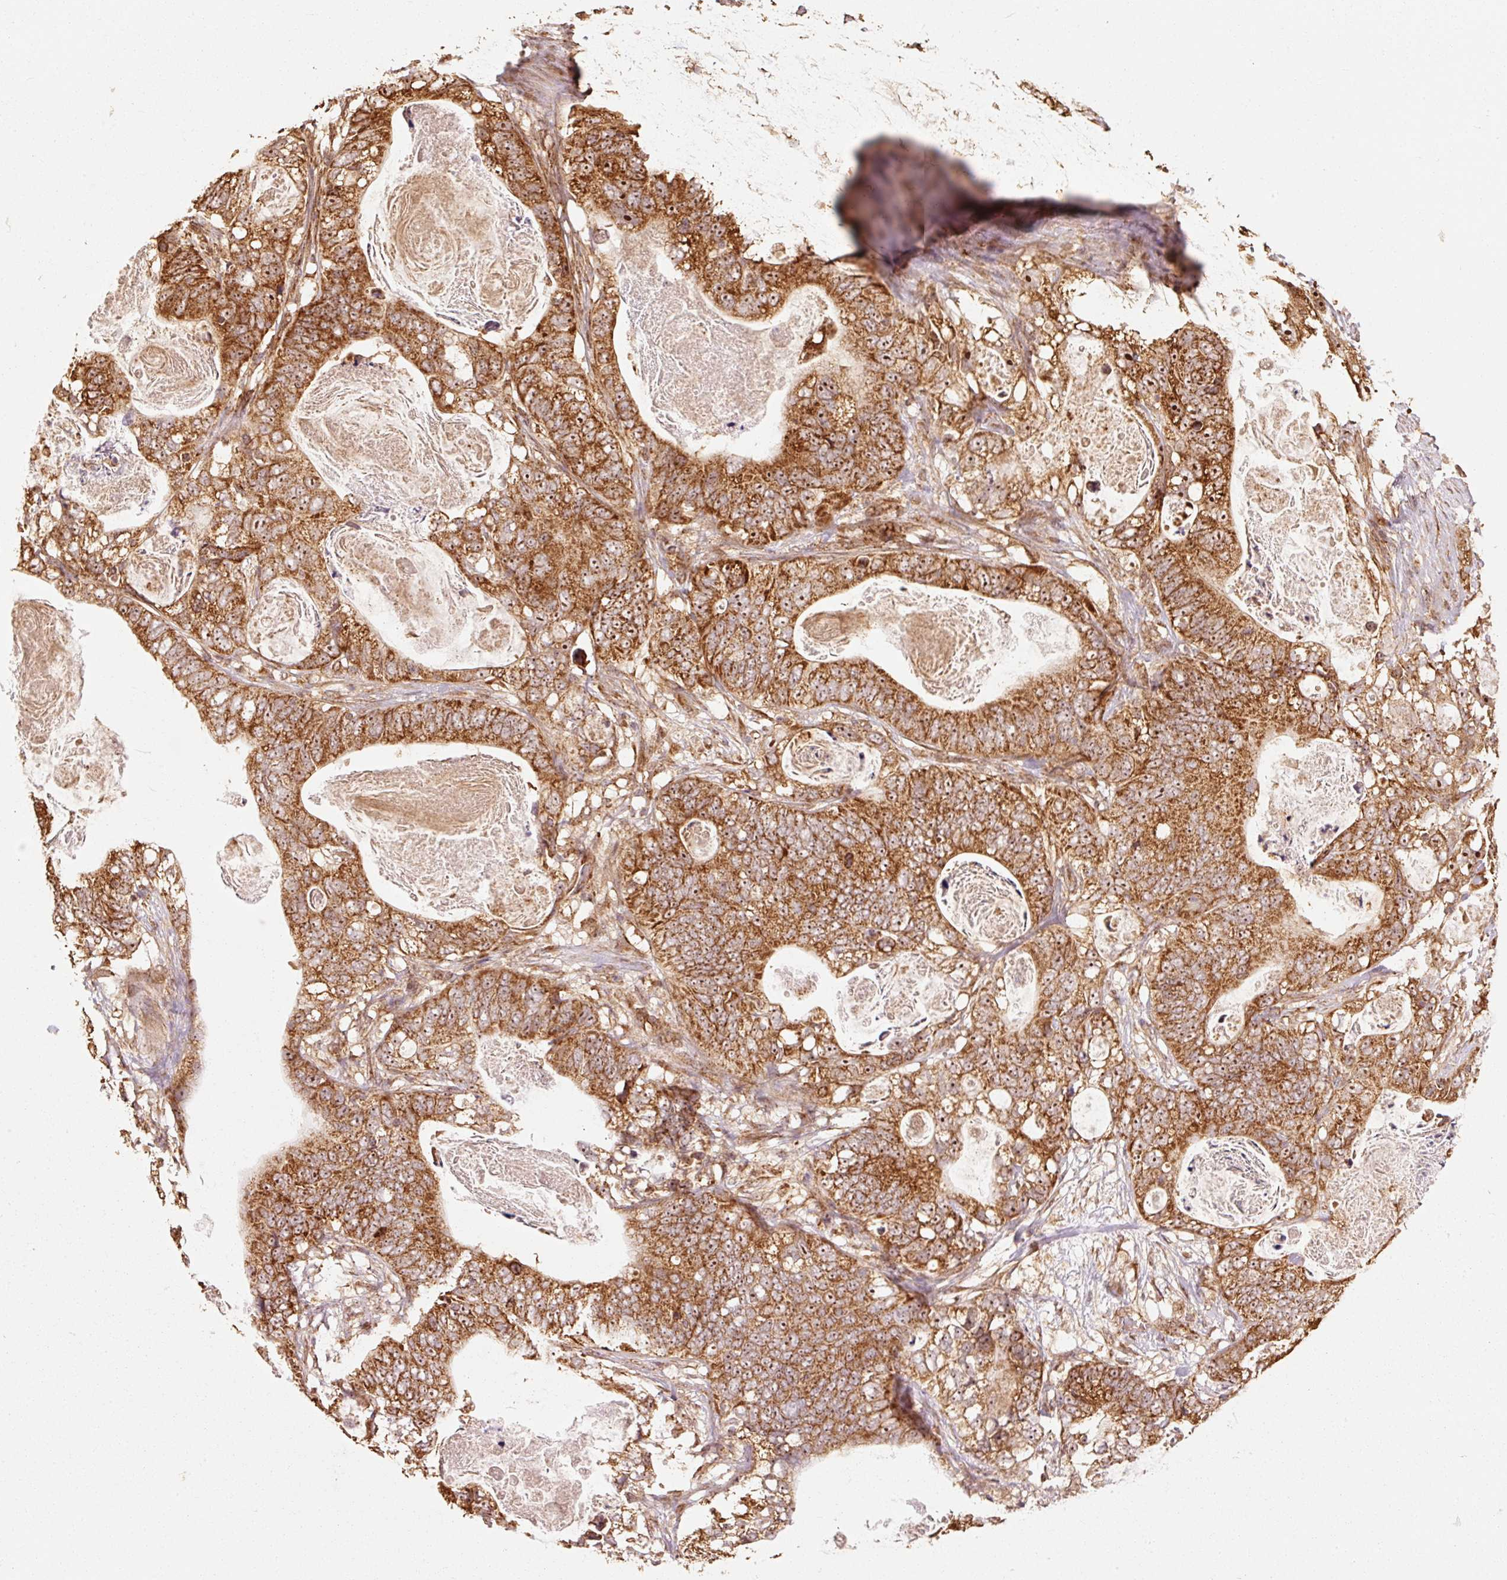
{"staining": {"intensity": "strong", "quantity": ">75%", "location": "cytoplasmic/membranous,nuclear"}, "tissue": "stomach cancer", "cell_type": "Tumor cells", "image_type": "cancer", "snomed": [{"axis": "morphology", "description": "Normal tissue, NOS"}, {"axis": "morphology", "description": "Adenocarcinoma, NOS"}, {"axis": "topography", "description": "Stomach"}], "caption": "Stomach cancer (adenocarcinoma) stained with immunohistochemistry displays strong cytoplasmic/membranous and nuclear positivity in about >75% of tumor cells.", "gene": "MRPL16", "patient": {"sex": "female", "age": 89}}